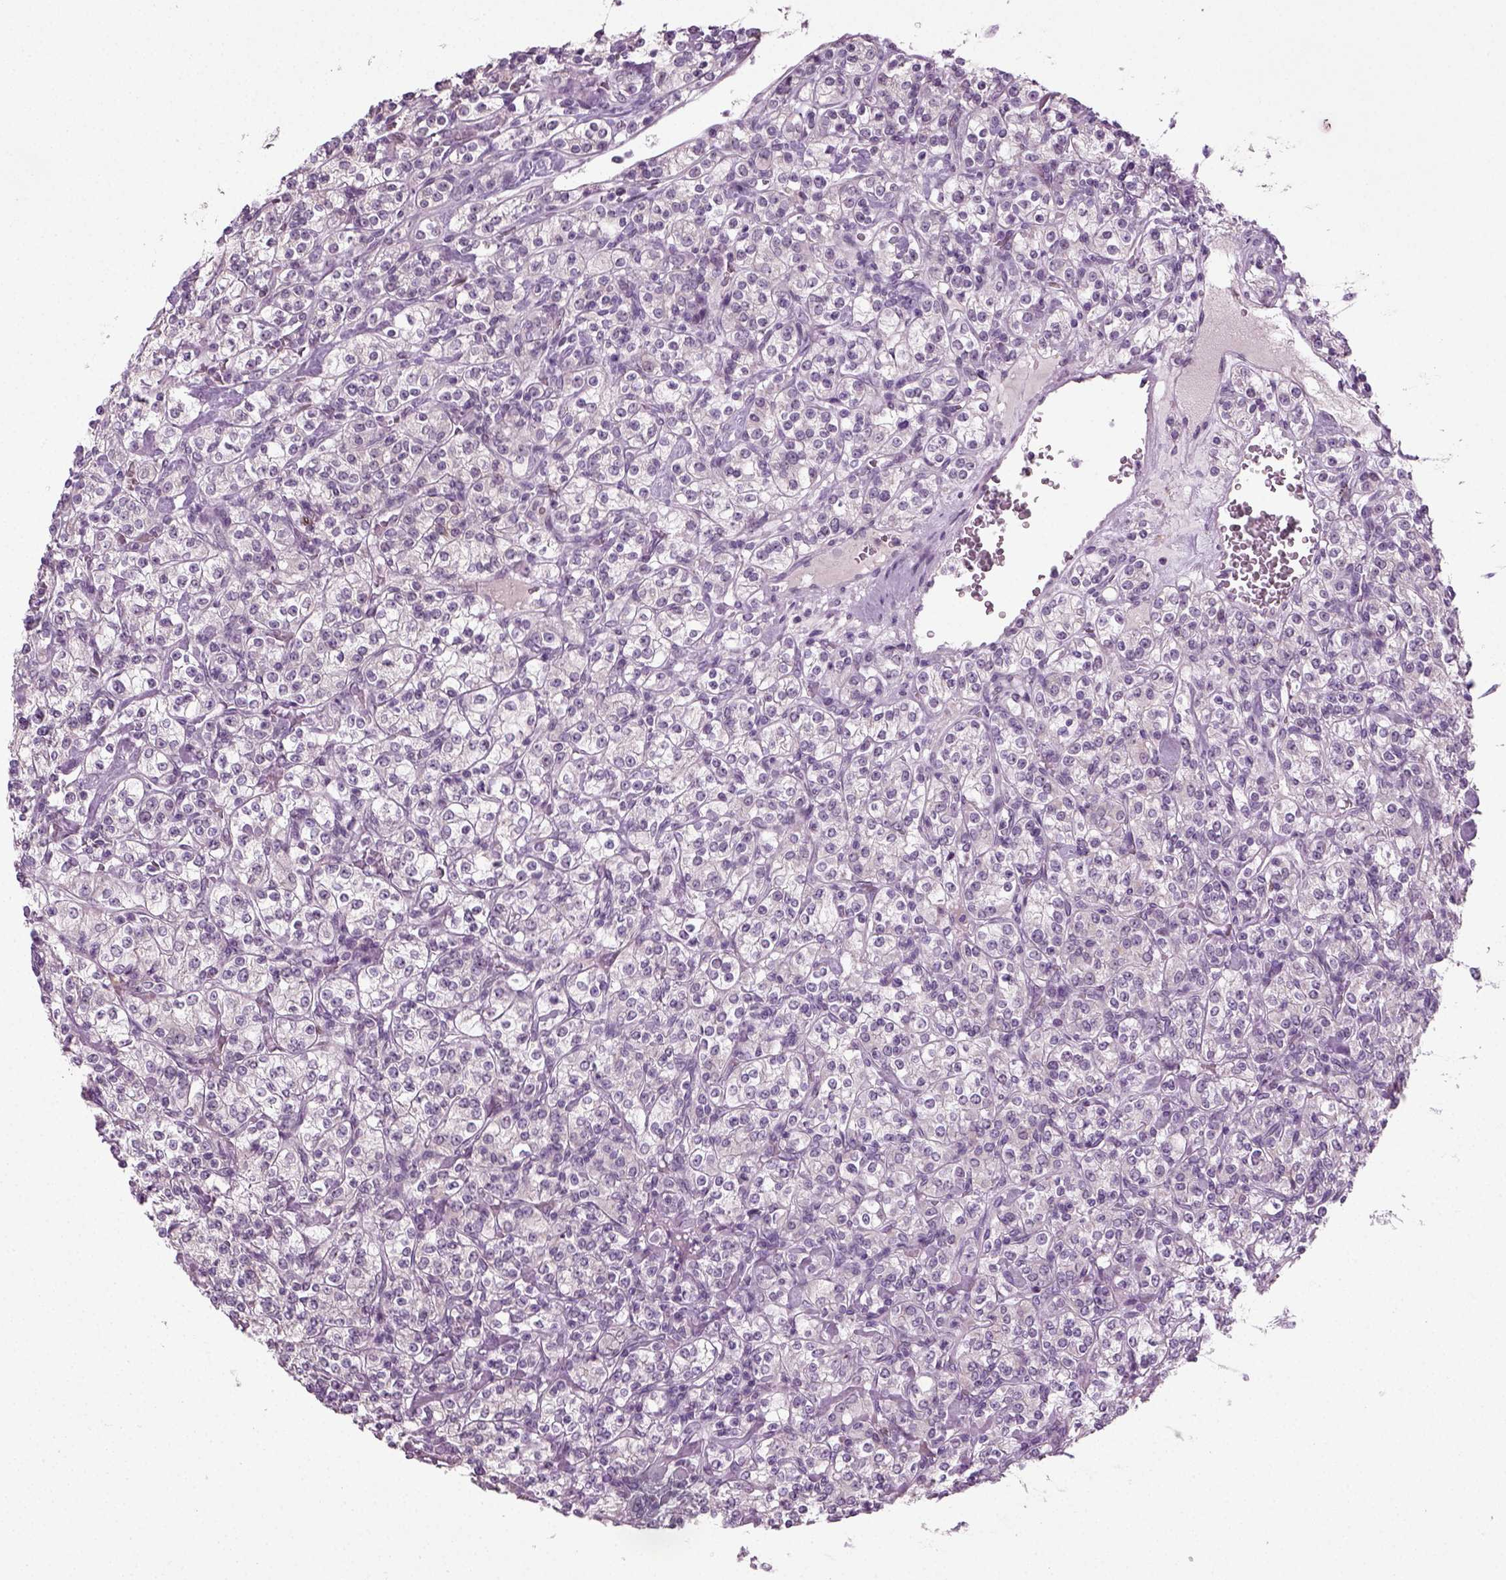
{"staining": {"intensity": "negative", "quantity": "none", "location": "none"}, "tissue": "renal cancer", "cell_type": "Tumor cells", "image_type": "cancer", "snomed": [{"axis": "morphology", "description": "Adenocarcinoma, NOS"}, {"axis": "topography", "description": "Kidney"}], "caption": "IHC of renal cancer demonstrates no staining in tumor cells. (DAB immunohistochemistry (IHC) visualized using brightfield microscopy, high magnification).", "gene": "SYNGAP1", "patient": {"sex": "male", "age": 77}}